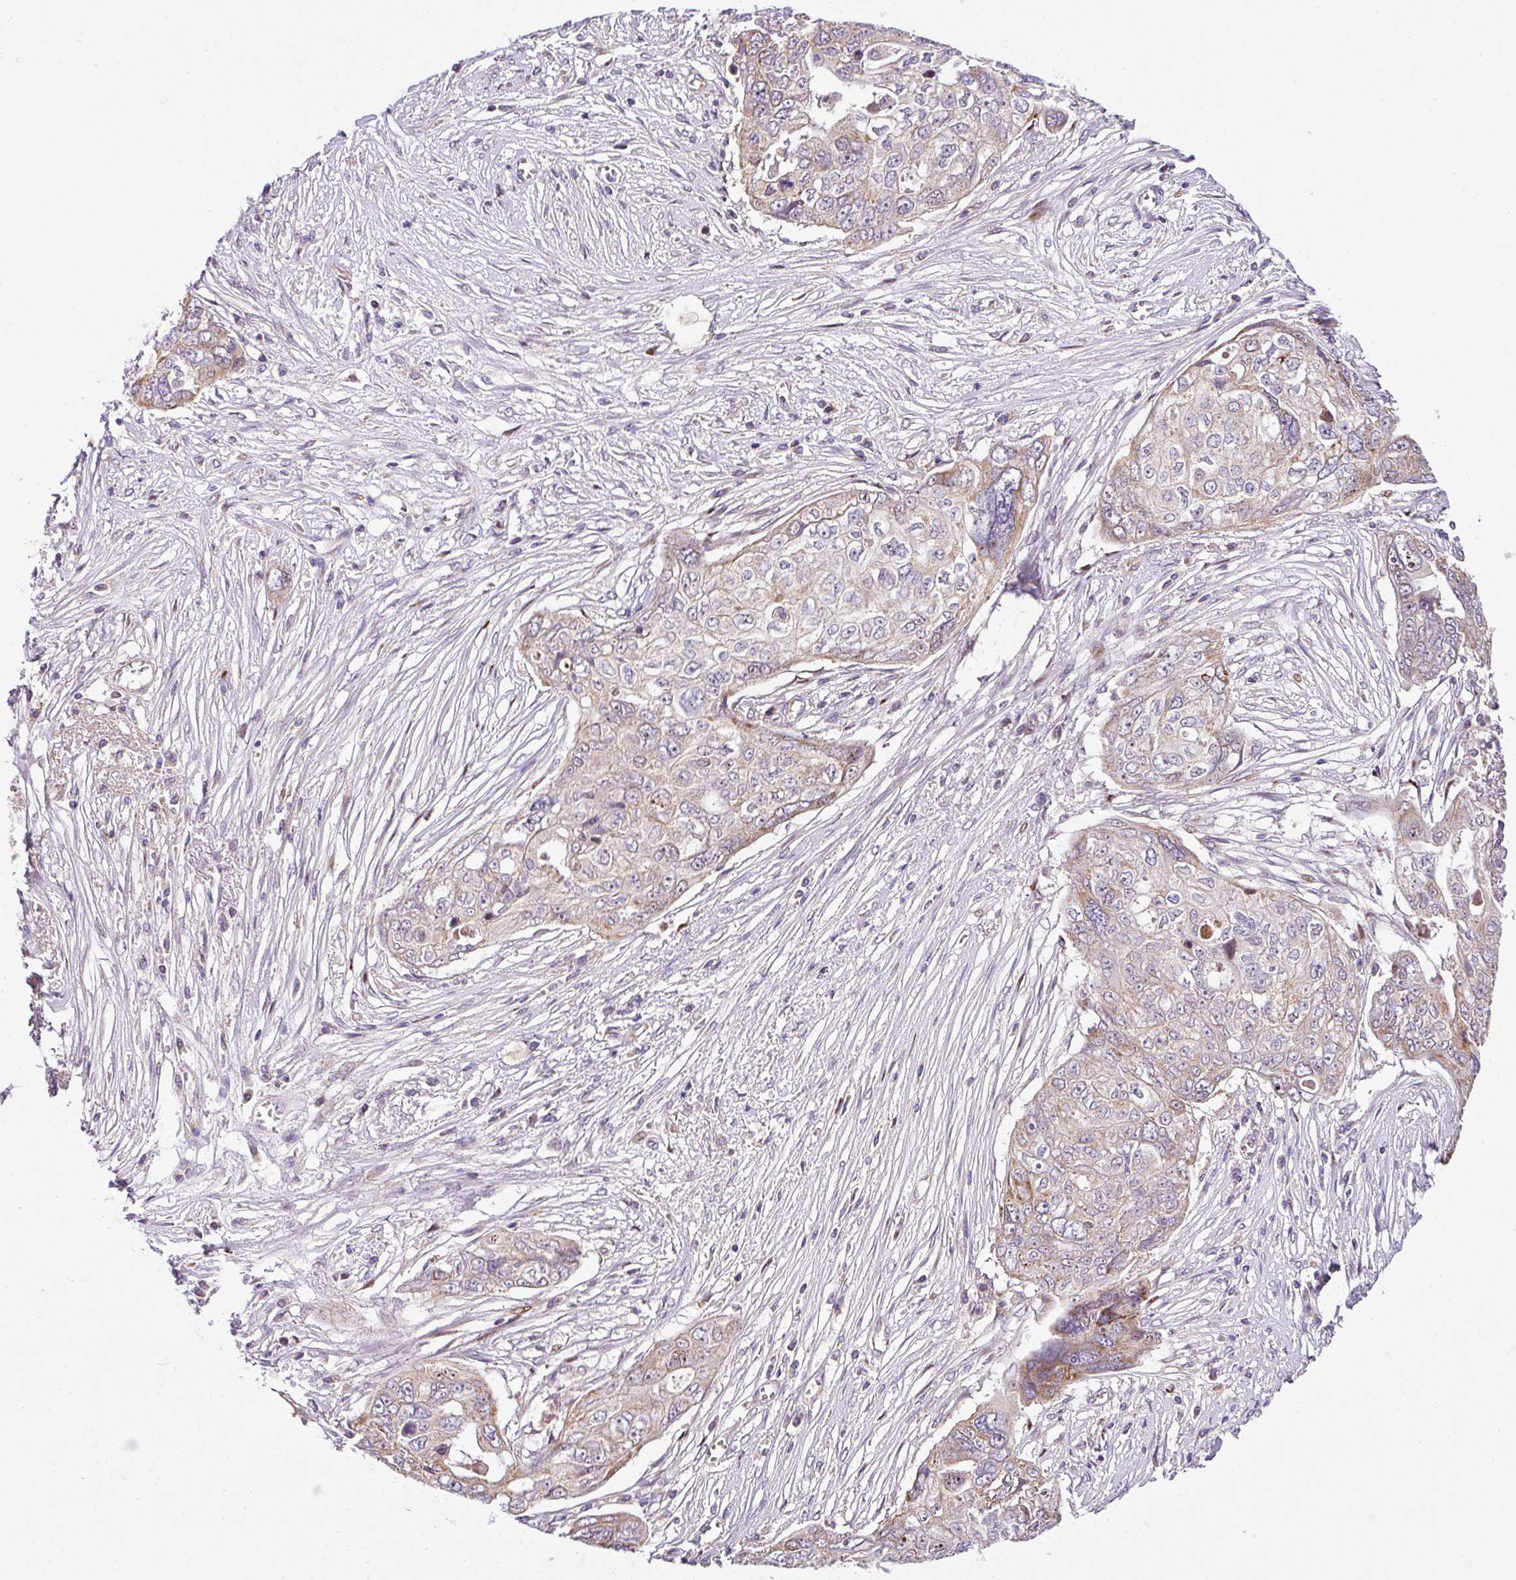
{"staining": {"intensity": "moderate", "quantity": "25%-75%", "location": "cytoplasmic/membranous"}, "tissue": "ovarian cancer", "cell_type": "Tumor cells", "image_type": "cancer", "snomed": [{"axis": "morphology", "description": "Carcinoma, endometroid"}, {"axis": "topography", "description": "Ovary"}], "caption": "A histopathology image of human ovarian cancer stained for a protein displays moderate cytoplasmic/membranous brown staining in tumor cells. (DAB IHC, brown staining for protein, blue staining for nuclei).", "gene": "SARS2", "patient": {"sex": "female", "age": 70}}